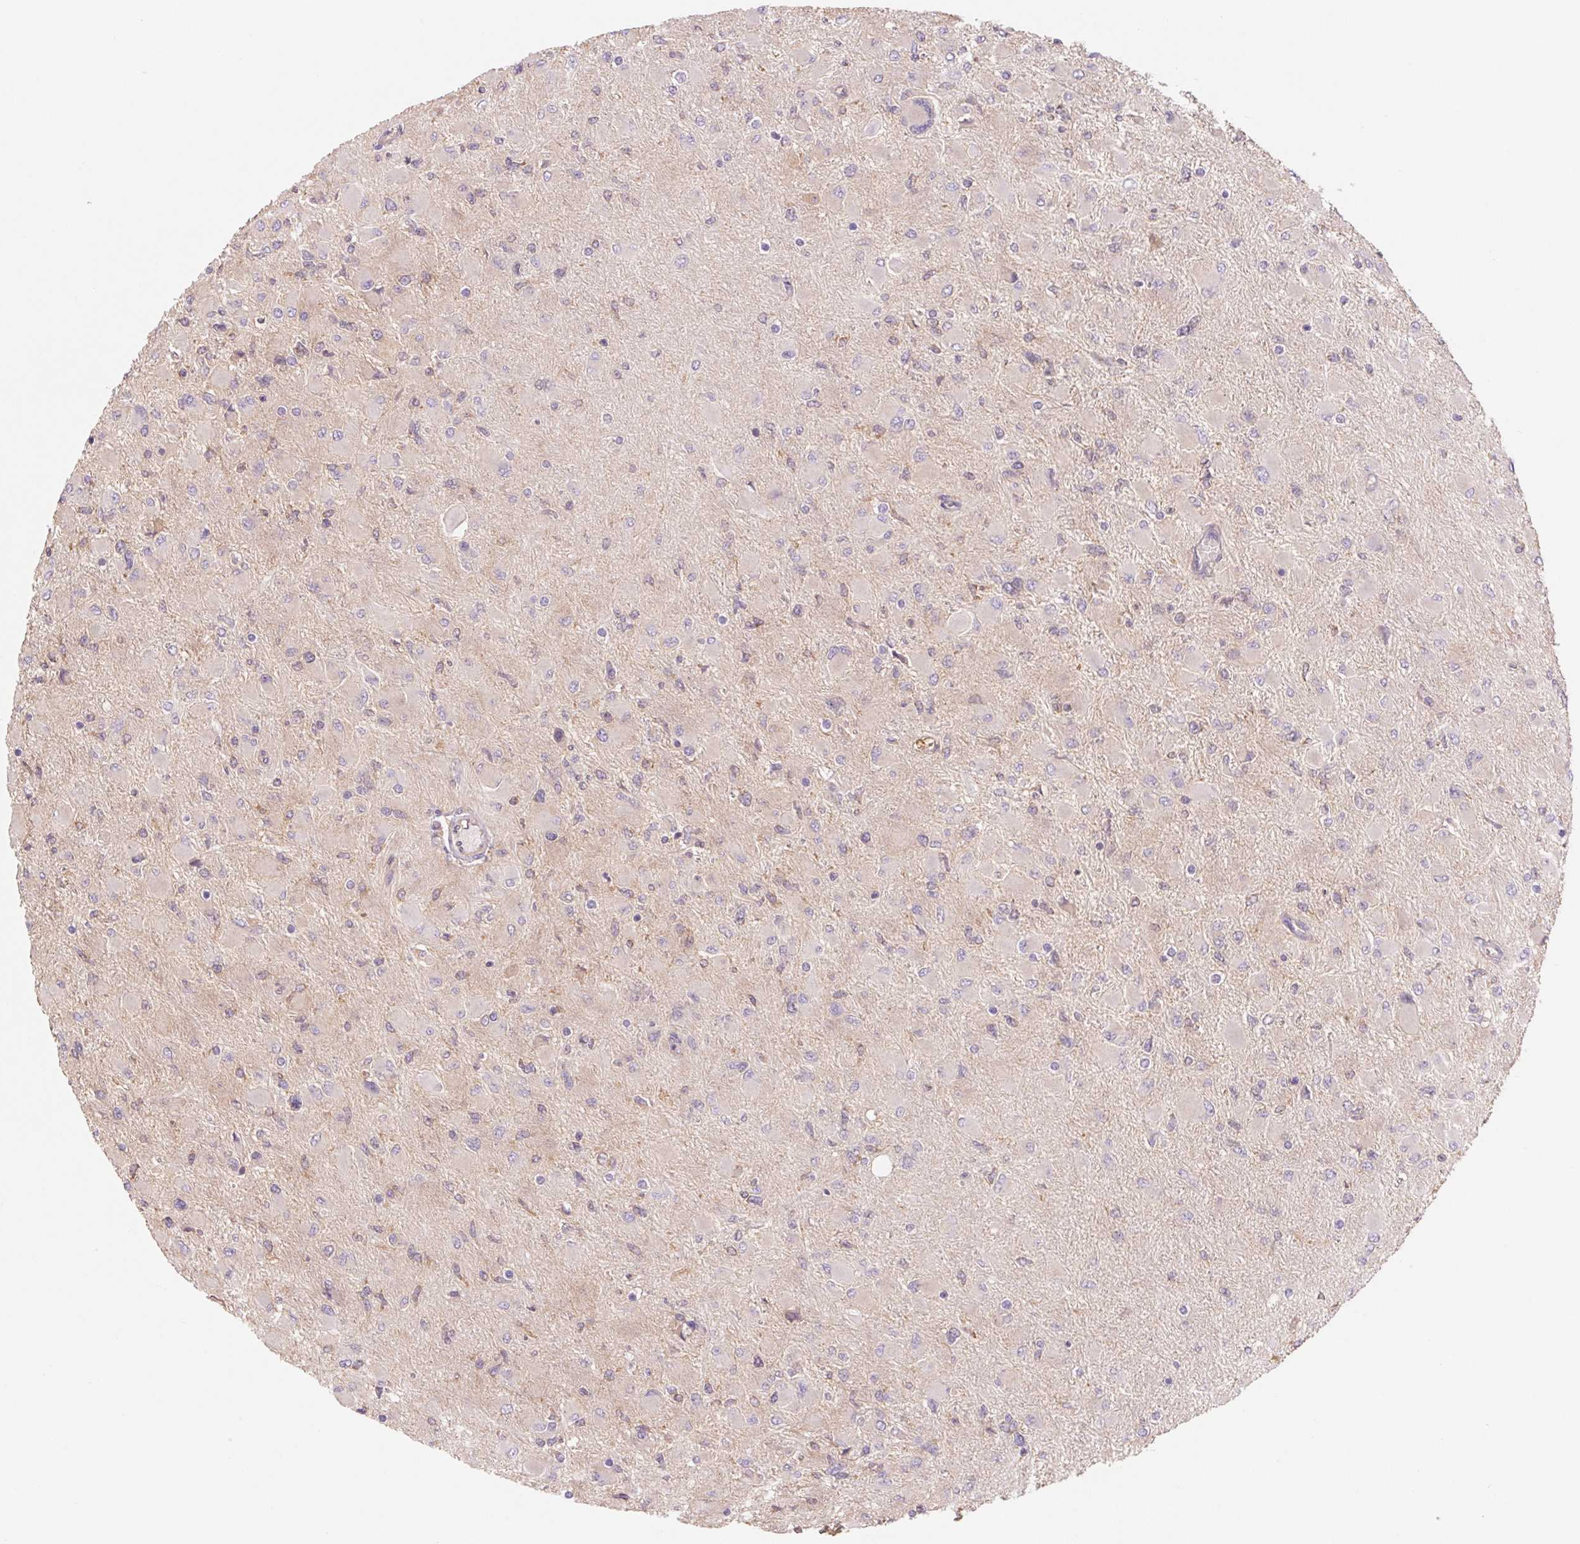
{"staining": {"intensity": "negative", "quantity": "none", "location": "none"}, "tissue": "glioma", "cell_type": "Tumor cells", "image_type": "cancer", "snomed": [{"axis": "morphology", "description": "Glioma, malignant, High grade"}, {"axis": "topography", "description": "Cerebral cortex"}], "caption": "This image is of glioma stained with immunohistochemistry to label a protein in brown with the nuclei are counter-stained blue. There is no expression in tumor cells.", "gene": "RAB1A", "patient": {"sex": "female", "age": 36}}